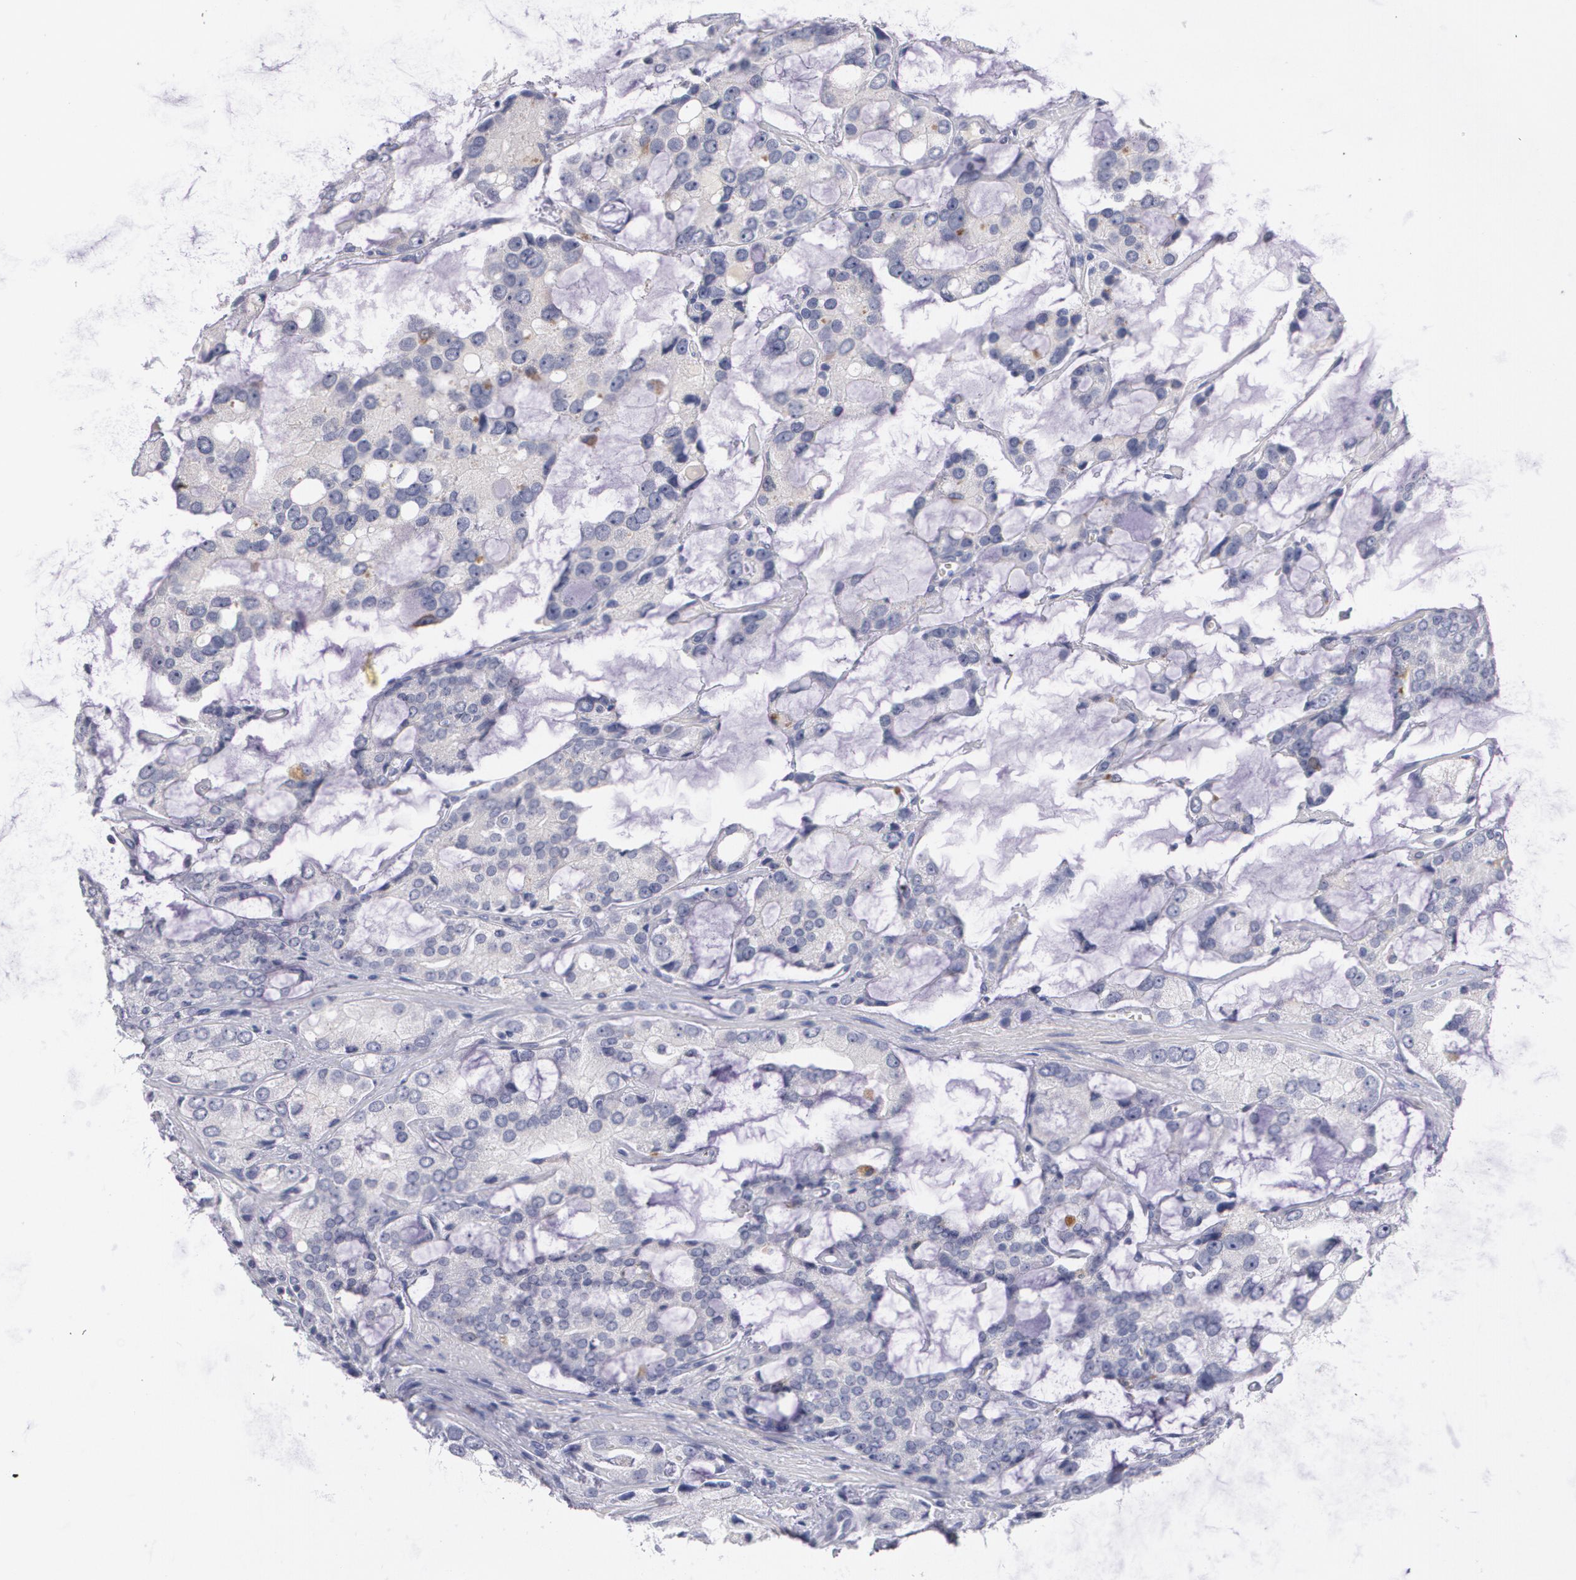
{"staining": {"intensity": "strong", "quantity": "<25%", "location": "cytoplasmic/membranous"}, "tissue": "prostate cancer", "cell_type": "Tumor cells", "image_type": "cancer", "snomed": [{"axis": "morphology", "description": "Adenocarcinoma, High grade"}, {"axis": "topography", "description": "Prostate"}], "caption": "IHC (DAB (3,3'-diaminobenzidine)) staining of human prostate cancer displays strong cytoplasmic/membranous protein expression in about <25% of tumor cells.", "gene": "HMMR", "patient": {"sex": "male", "age": 67}}